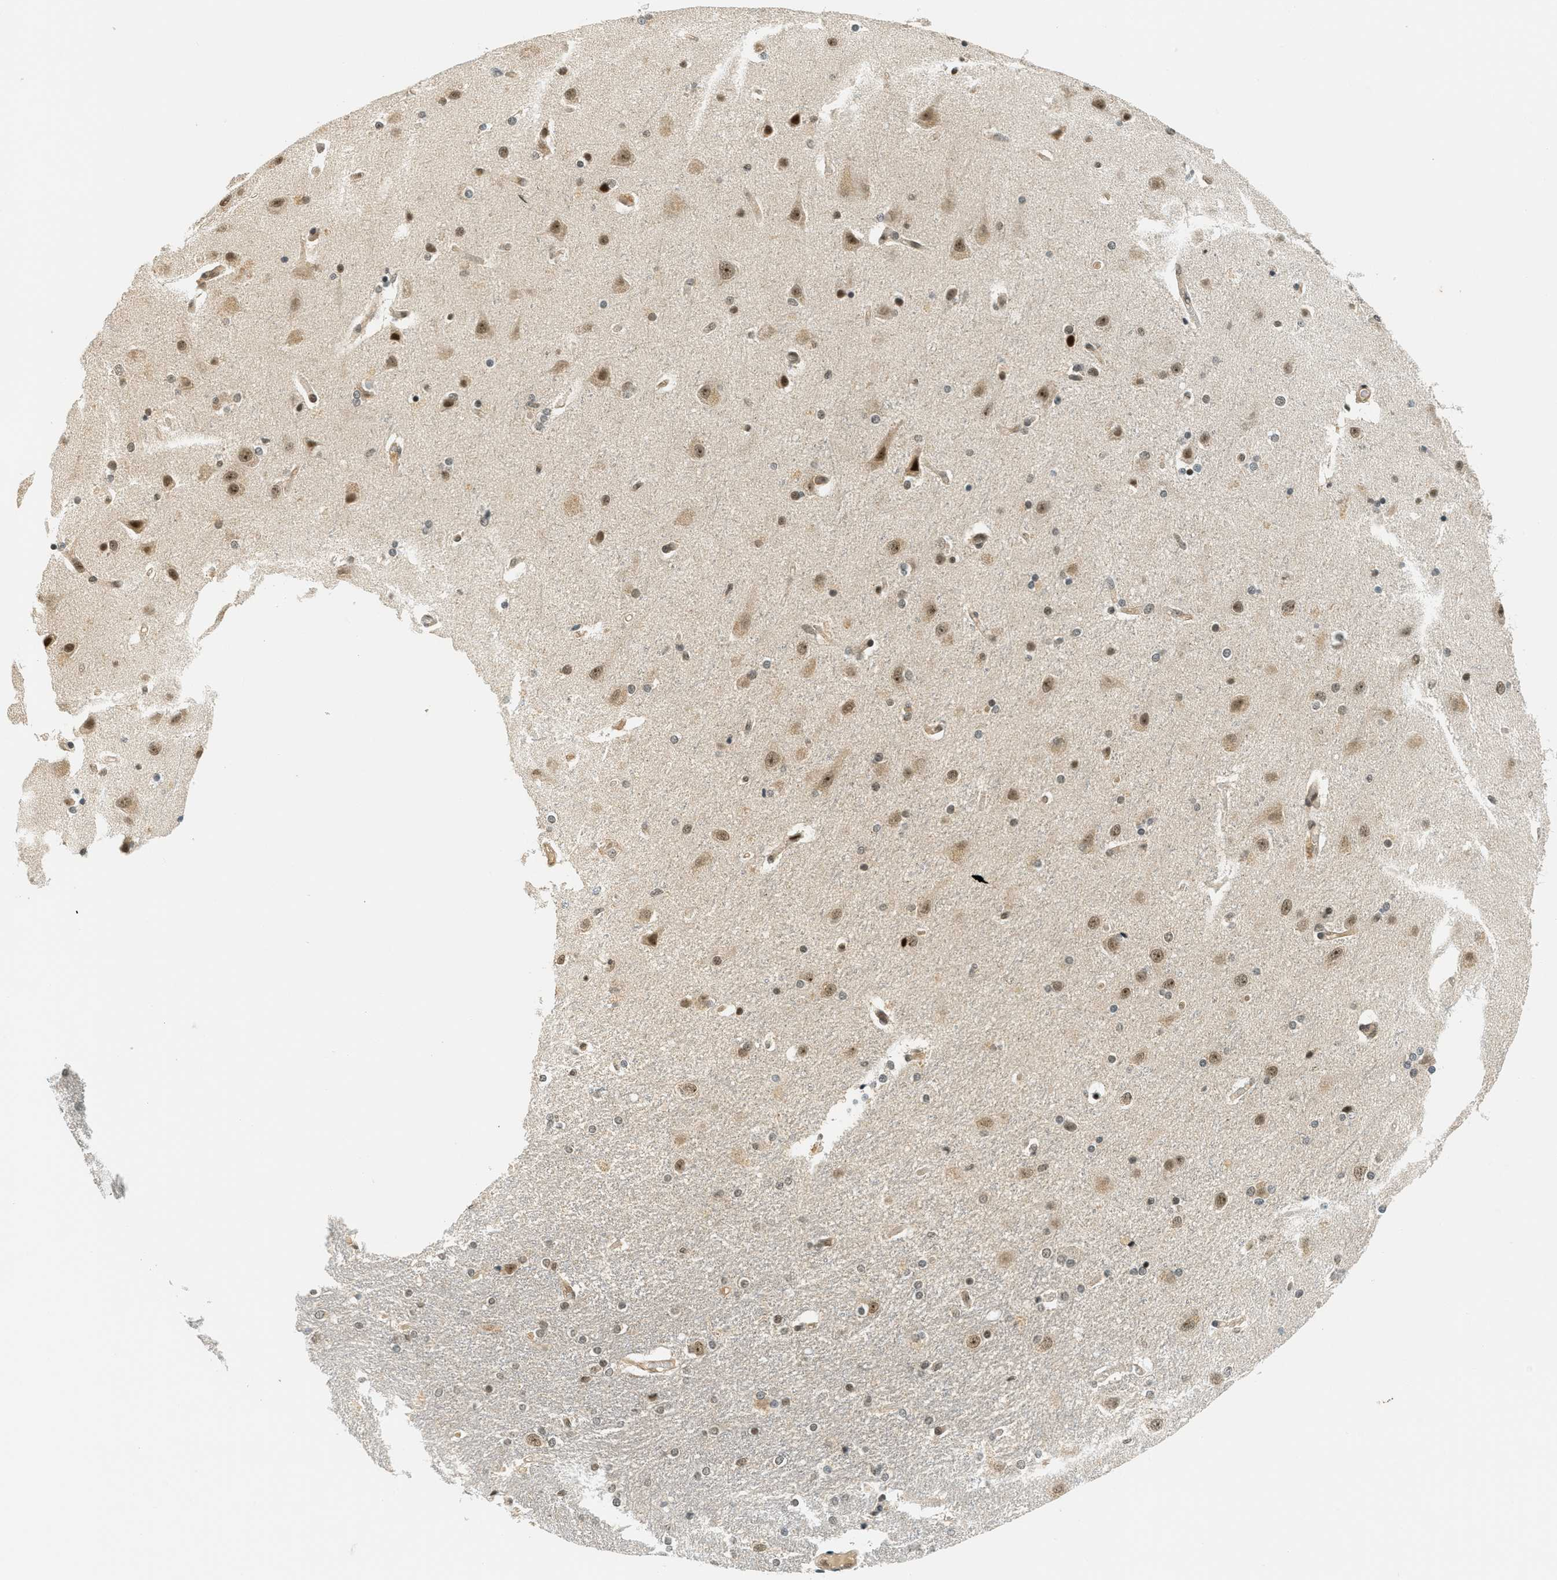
{"staining": {"intensity": "moderate", "quantity": "25%-75%", "location": "nuclear"}, "tissue": "caudate", "cell_type": "Glial cells", "image_type": "normal", "snomed": [{"axis": "morphology", "description": "Normal tissue, NOS"}, {"axis": "topography", "description": "Lateral ventricle wall"}], "caption": "DAB immunohistochemical staining of benign human caudate exhibits moderate nuclear protein expression in about 25%-75% of glial cells.", "gene": "FOXM1", "patient": {"sex": "female", "age": 54}}